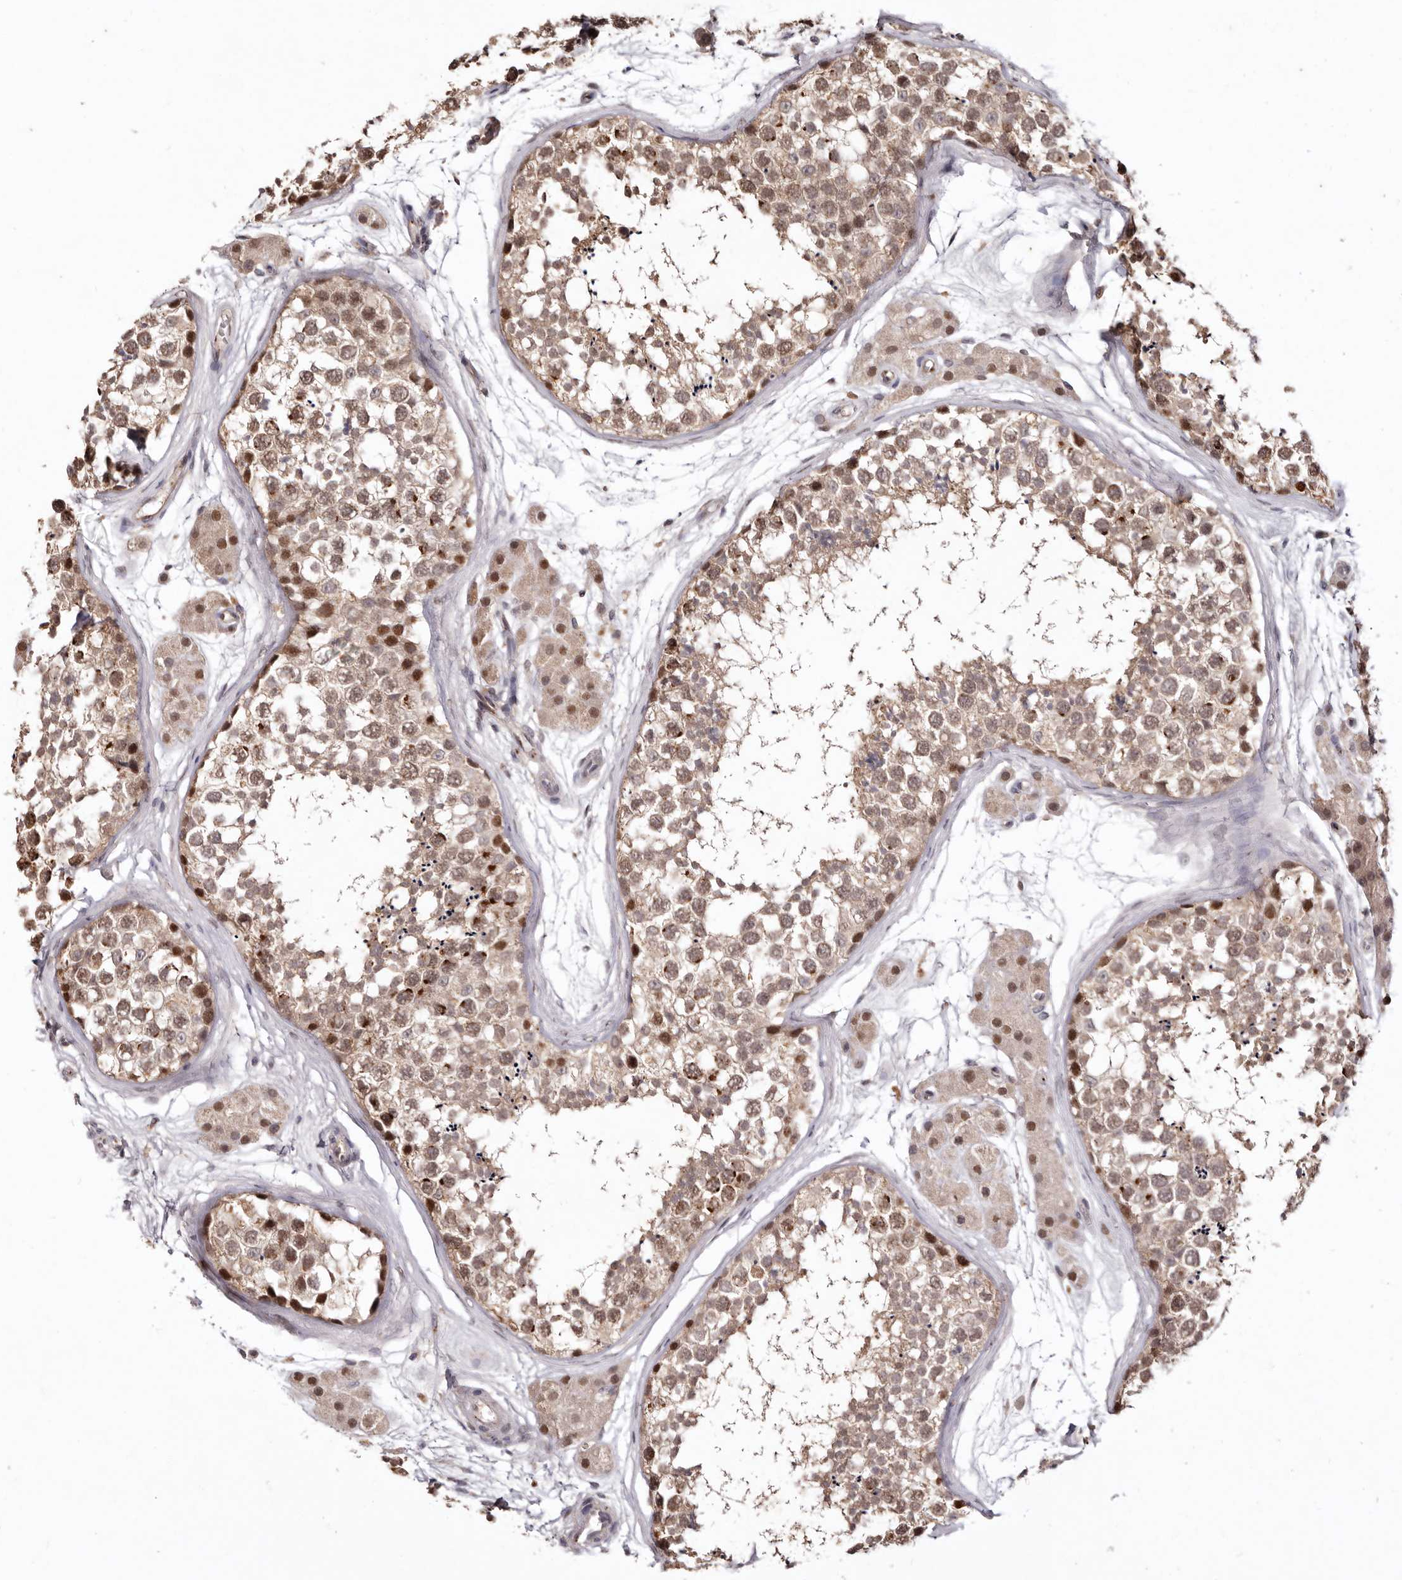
{"staining": {"intensity": "moderate", "quantity": "25%-75%", "location": "cytoplasmic/membranous,nuclear"}, "tissue": "testis", "cell_type": "Cells in seminiferous ducts", "image_type": "normal", "snomed": [{"axis": "morphology", "description": "Normal tissue, NOS"}, {"axis": "topography", "description": "Testis"}], "caption": "An image of testis stained for a protein displays moderate cytoplasmic/membranous,nuclear brown staining in cells in seminiferous ducts.", "gene": "NOTCH1", "patient": {"sex": "male", "age": 56}}